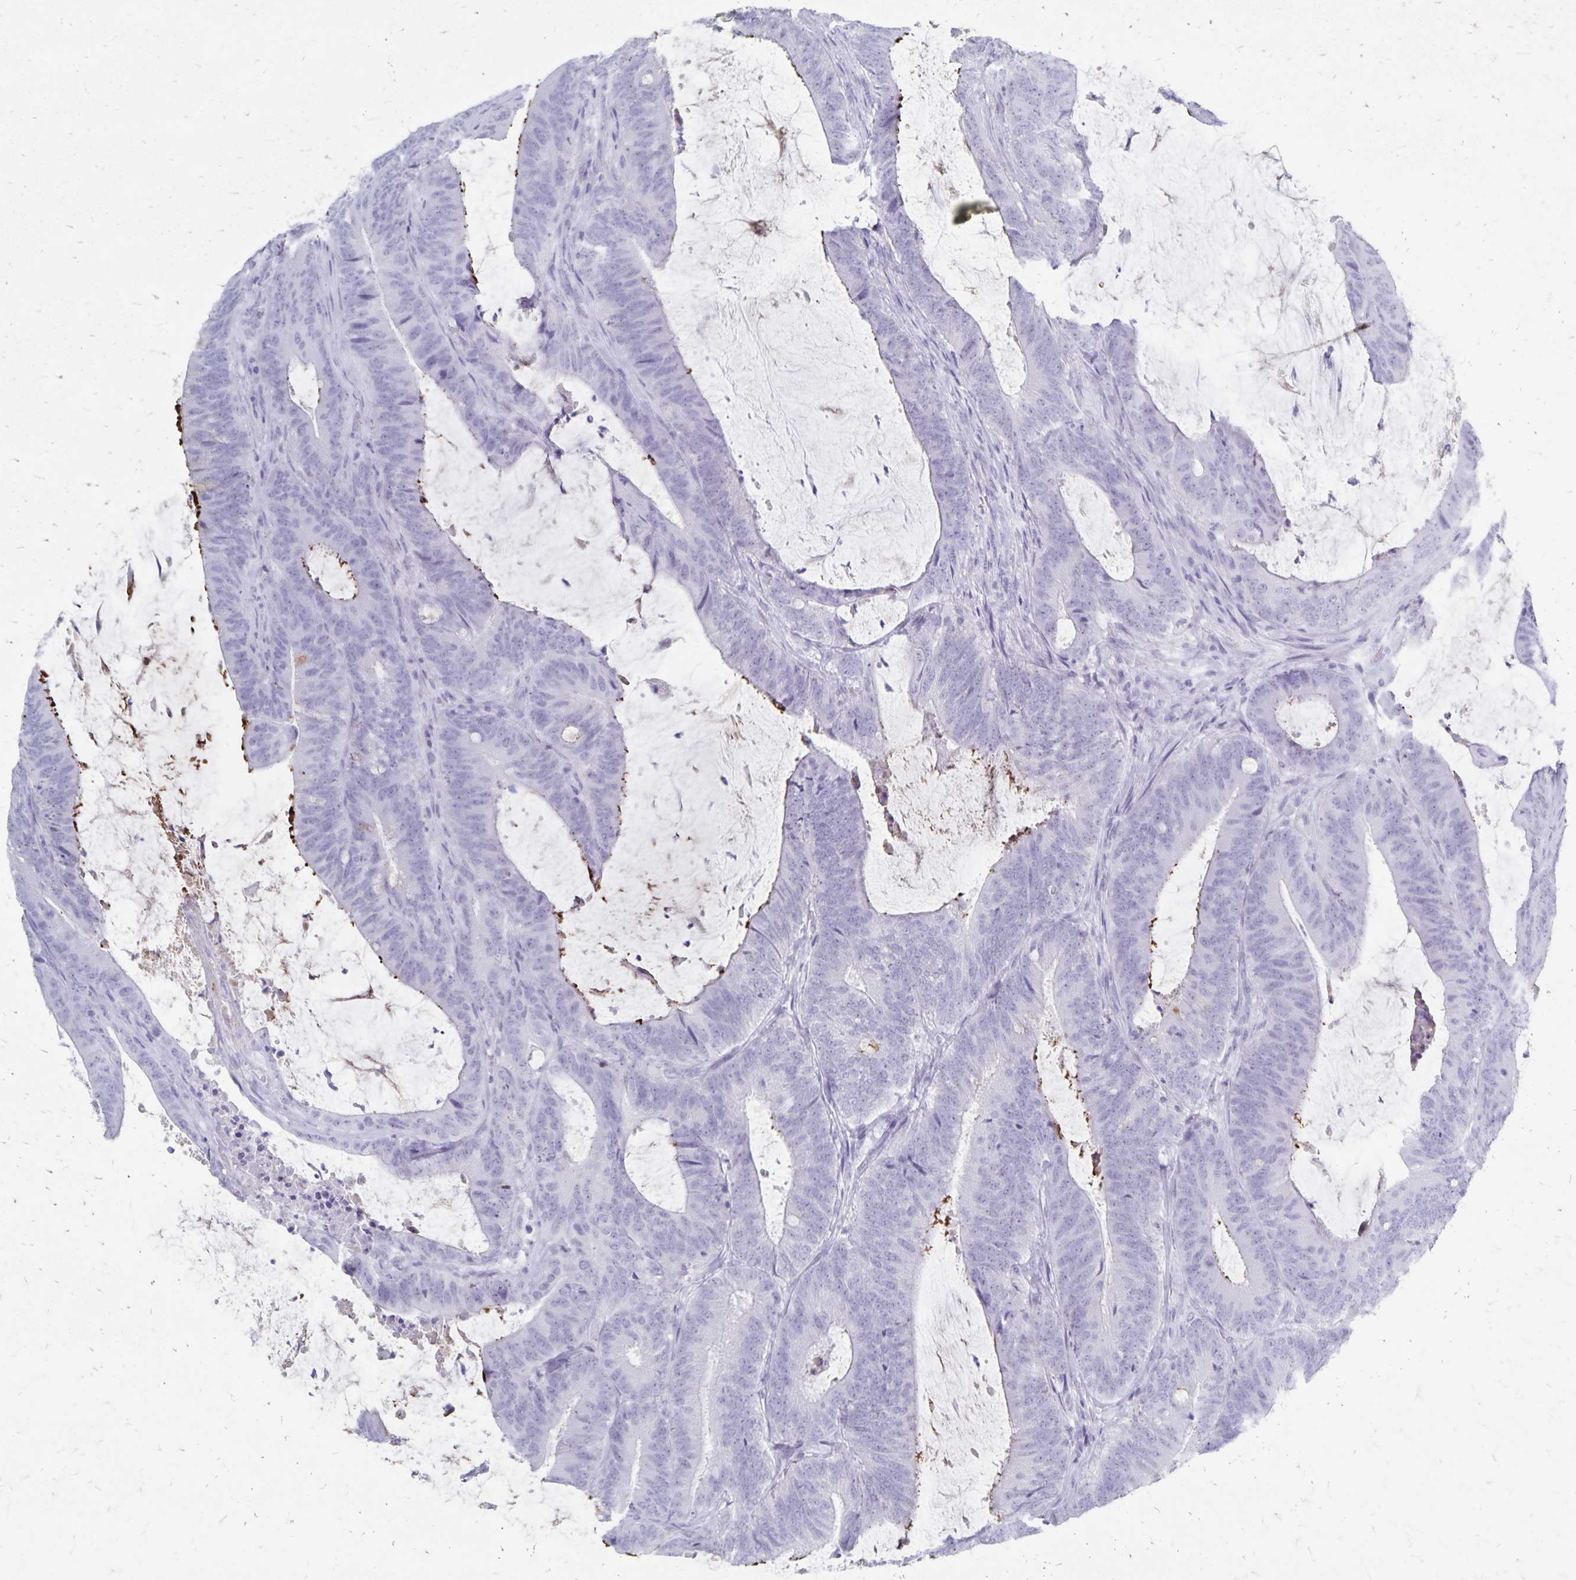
{"staining": {"intensity": "negative", "quantity": "none", "location": "none"}, "tissue": "colorectal cancer", "cell_type": "Tumor cells", "image_type": "cancer", "snomed": [{"axis": "morphology", "description": "Adenocarcinoma, NOS"}, {"axis": "topography", "description": "Colon"}], "caption": "There is no significant positivity in tumor cells of colorectal cancer.", "gene": "GPBAR1", "patient": {"sex": "female", "age": 43}}